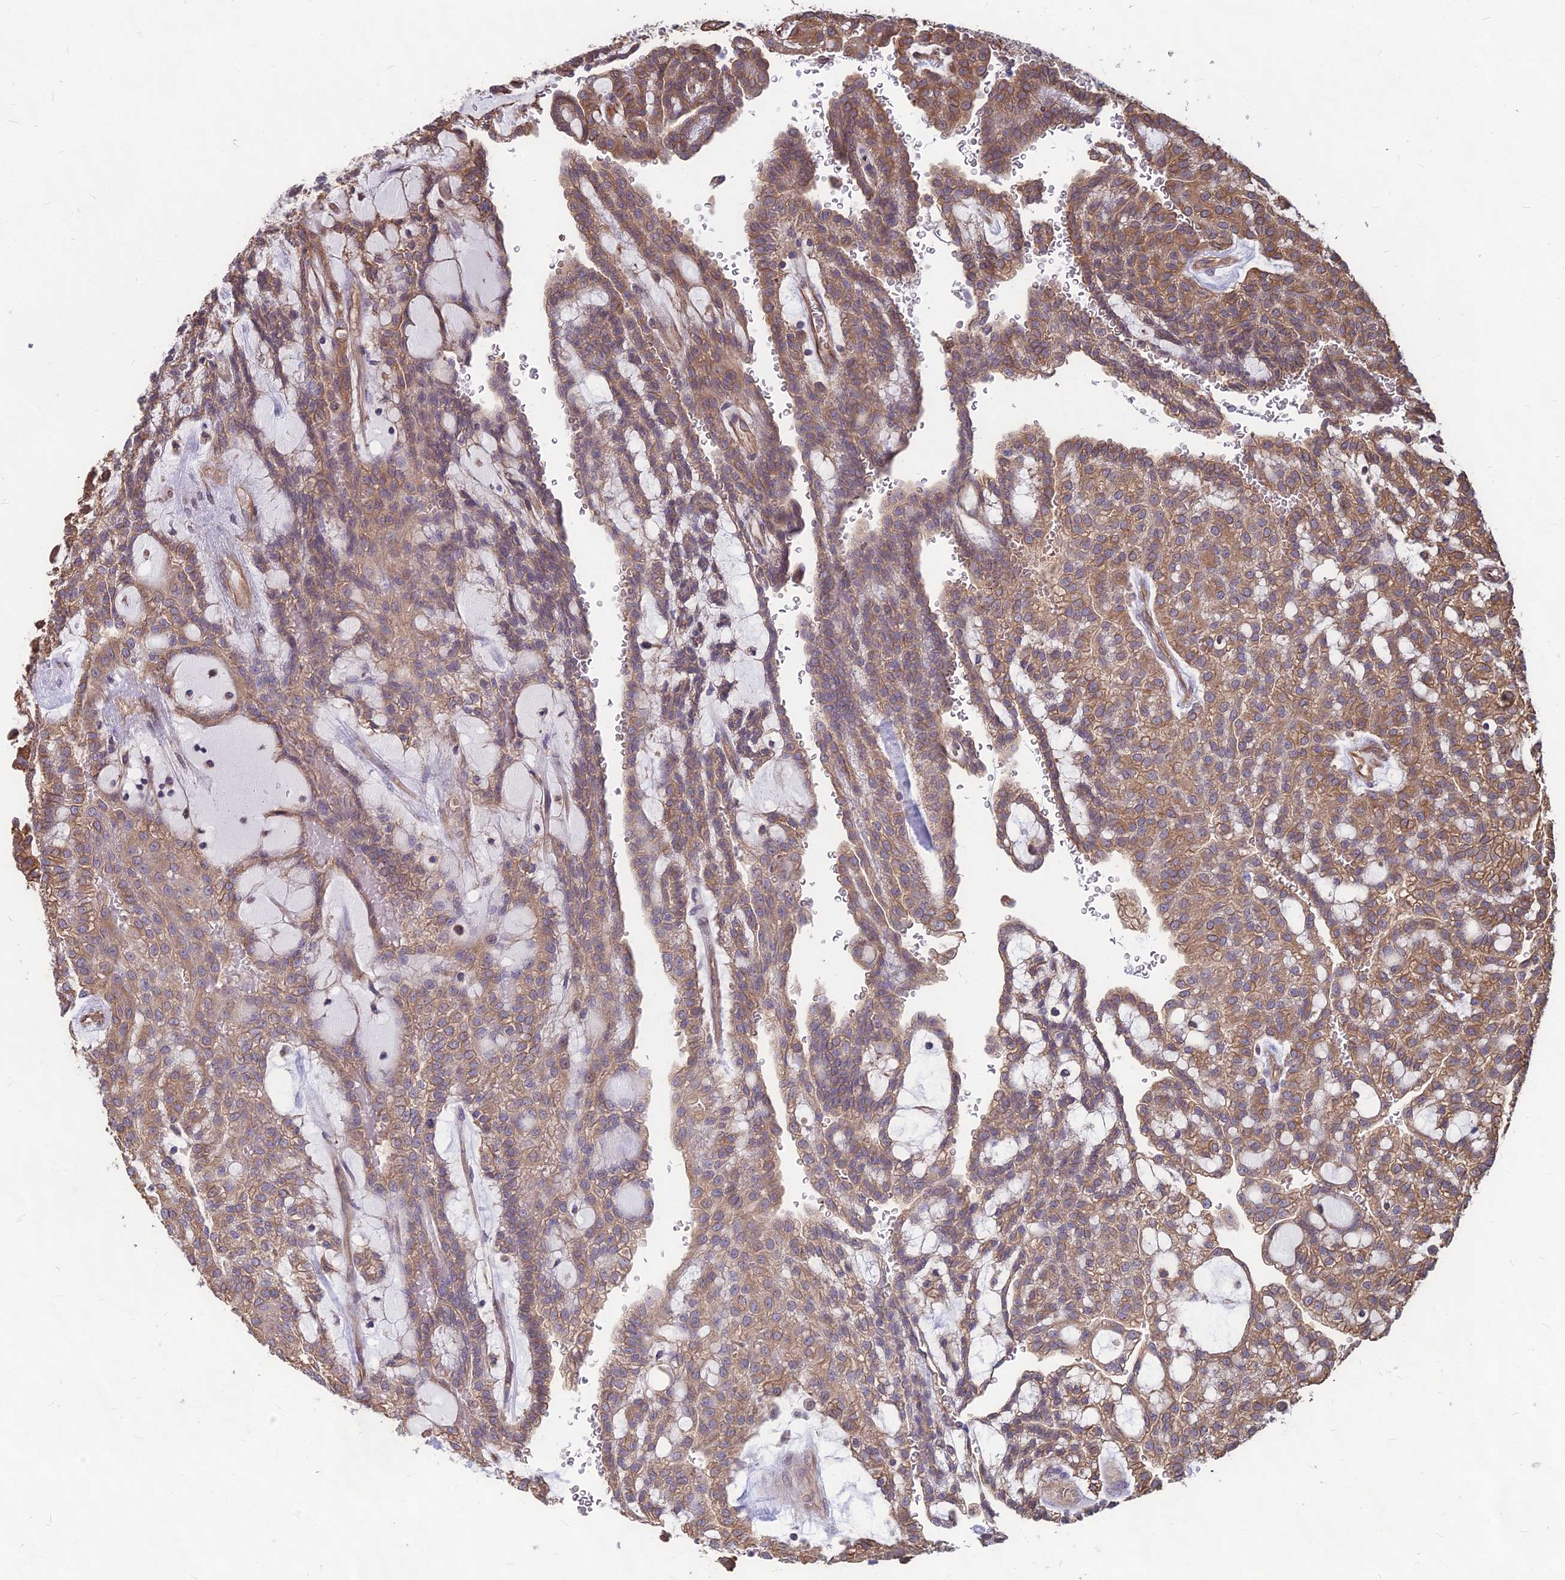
{"staining": {"intensity": "moderate", "quantity": "25%-75%", "location": "cytoplasmic/membranous"}, "tissue": "renal cancer", "cell_type": "Tumor cells", "image_type": "cancer", "snomed": [{"axis": "morphology", "description": "Adenocarcinoma, NOS"}, {"axis": "topography", "description": "Kidney"}], "caption": "An image of human renal cancer (adenocarcinoma) stained for a protein exhibits moderate cytoplasmic/membranous brown staining in tumor cells. (DAB (3,3'-diaminobenzidine) IHC with brightfield microscopy, high magnification).", "gene": "LSM6", "patient": {"sex": "male", "age": 63}}